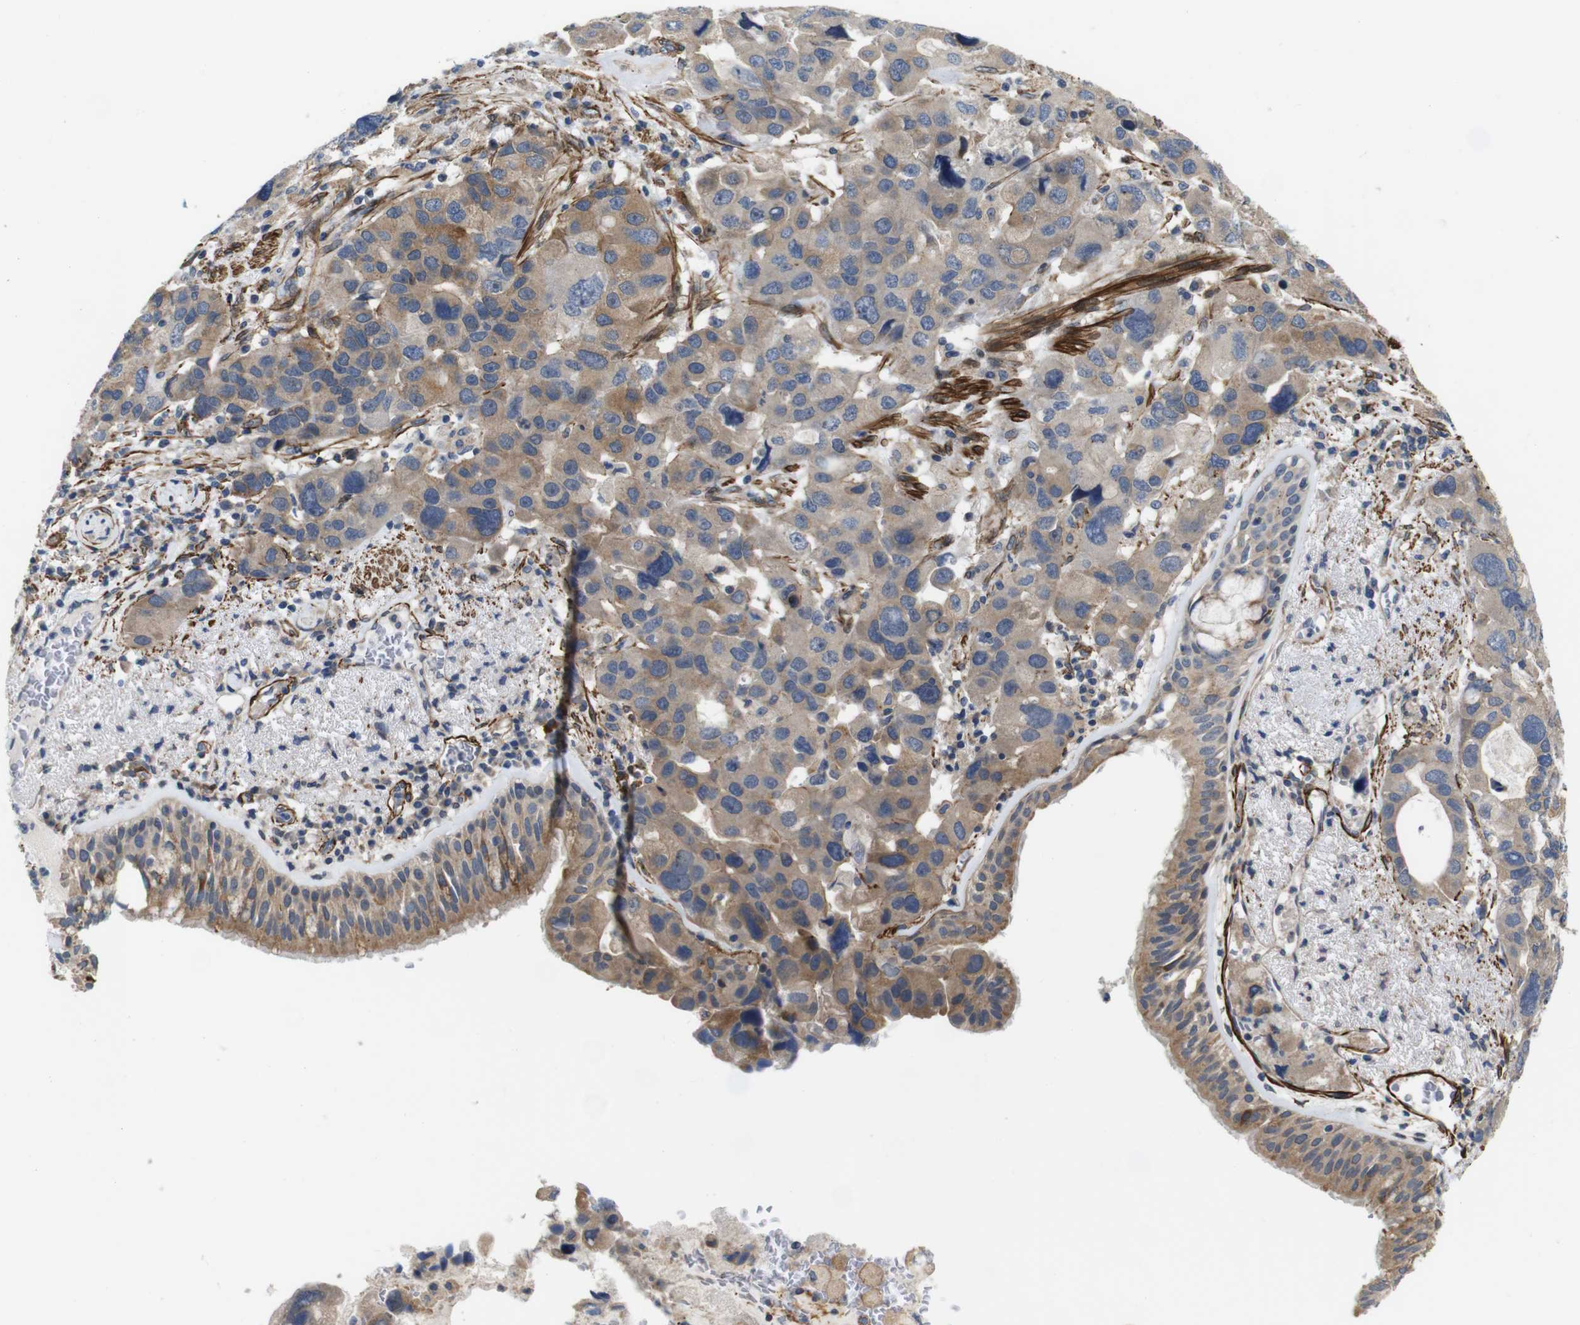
{"staining": {"intensity": "moderate", "quantity": ">75%", "location": "cytoplasmic/membranous"}, "tissue": "bronchus", "cell_type": "Respiratory epithelial cells", "image_type": "normal", "snomed": [{"axis": "morphology", "description": "Normal tissue, NOS"}, {"axis": "morphology", "description": "Adenocarcinoma, NOS"}, {"axis": "morphology", "description": "Adenocarcinoma, metastatic, NOS"}, {"axis": "topography", "description": "Lymph node"}, {"axis": "topography", "description": "Bronchus"}, {"axis": "topography", "description": "Lung"}], "caption": "The photomicrograph reveals a brown stain indicating the presence of a protein in the cytoplasmic/membranous of respiratory epithelial cells in bronchus.", "gene": "GGT7", "patient": {"sex": "female", "age": 54}}